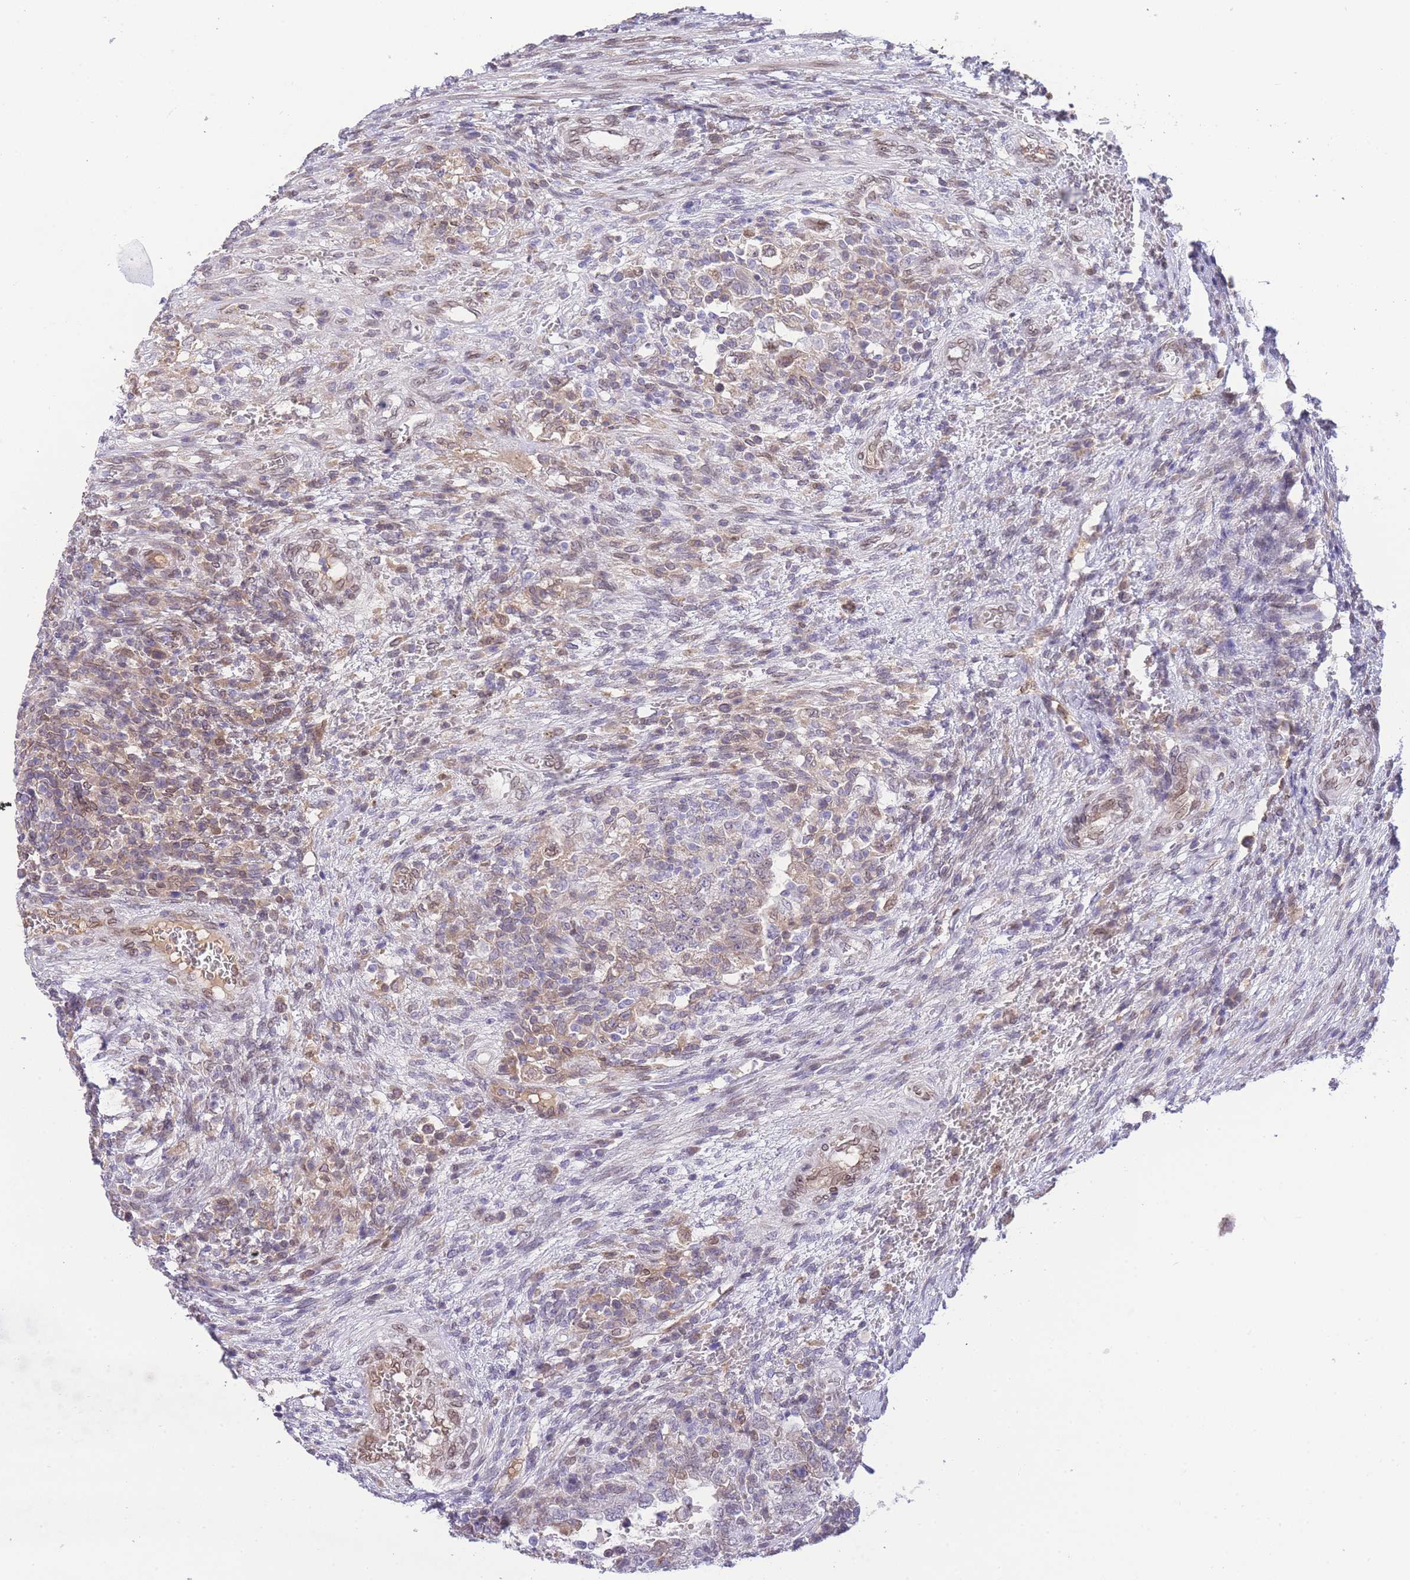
{"staining": {"intensity": "moderate", "quantity": "25%-75%", "location": "cytoplasmic/membranous,nuclear"}, "tissue": "testis cancer", "cell_type": "Tumor cells", "image_type": "cancer", "snomed": [{"axis": "morphology", "description": "Carcinoma, Embryonal, NOS"}, {"axis": "topography", "description": "Testis"}], "caption": "Embryonal carcinoma (testis) stained for a protein displays moderate cytoplasmic/membranous and nuclear positivity in tumor cells.", "gene": "OR10AD1", "patient": {"sex": "male", "age": 26}}